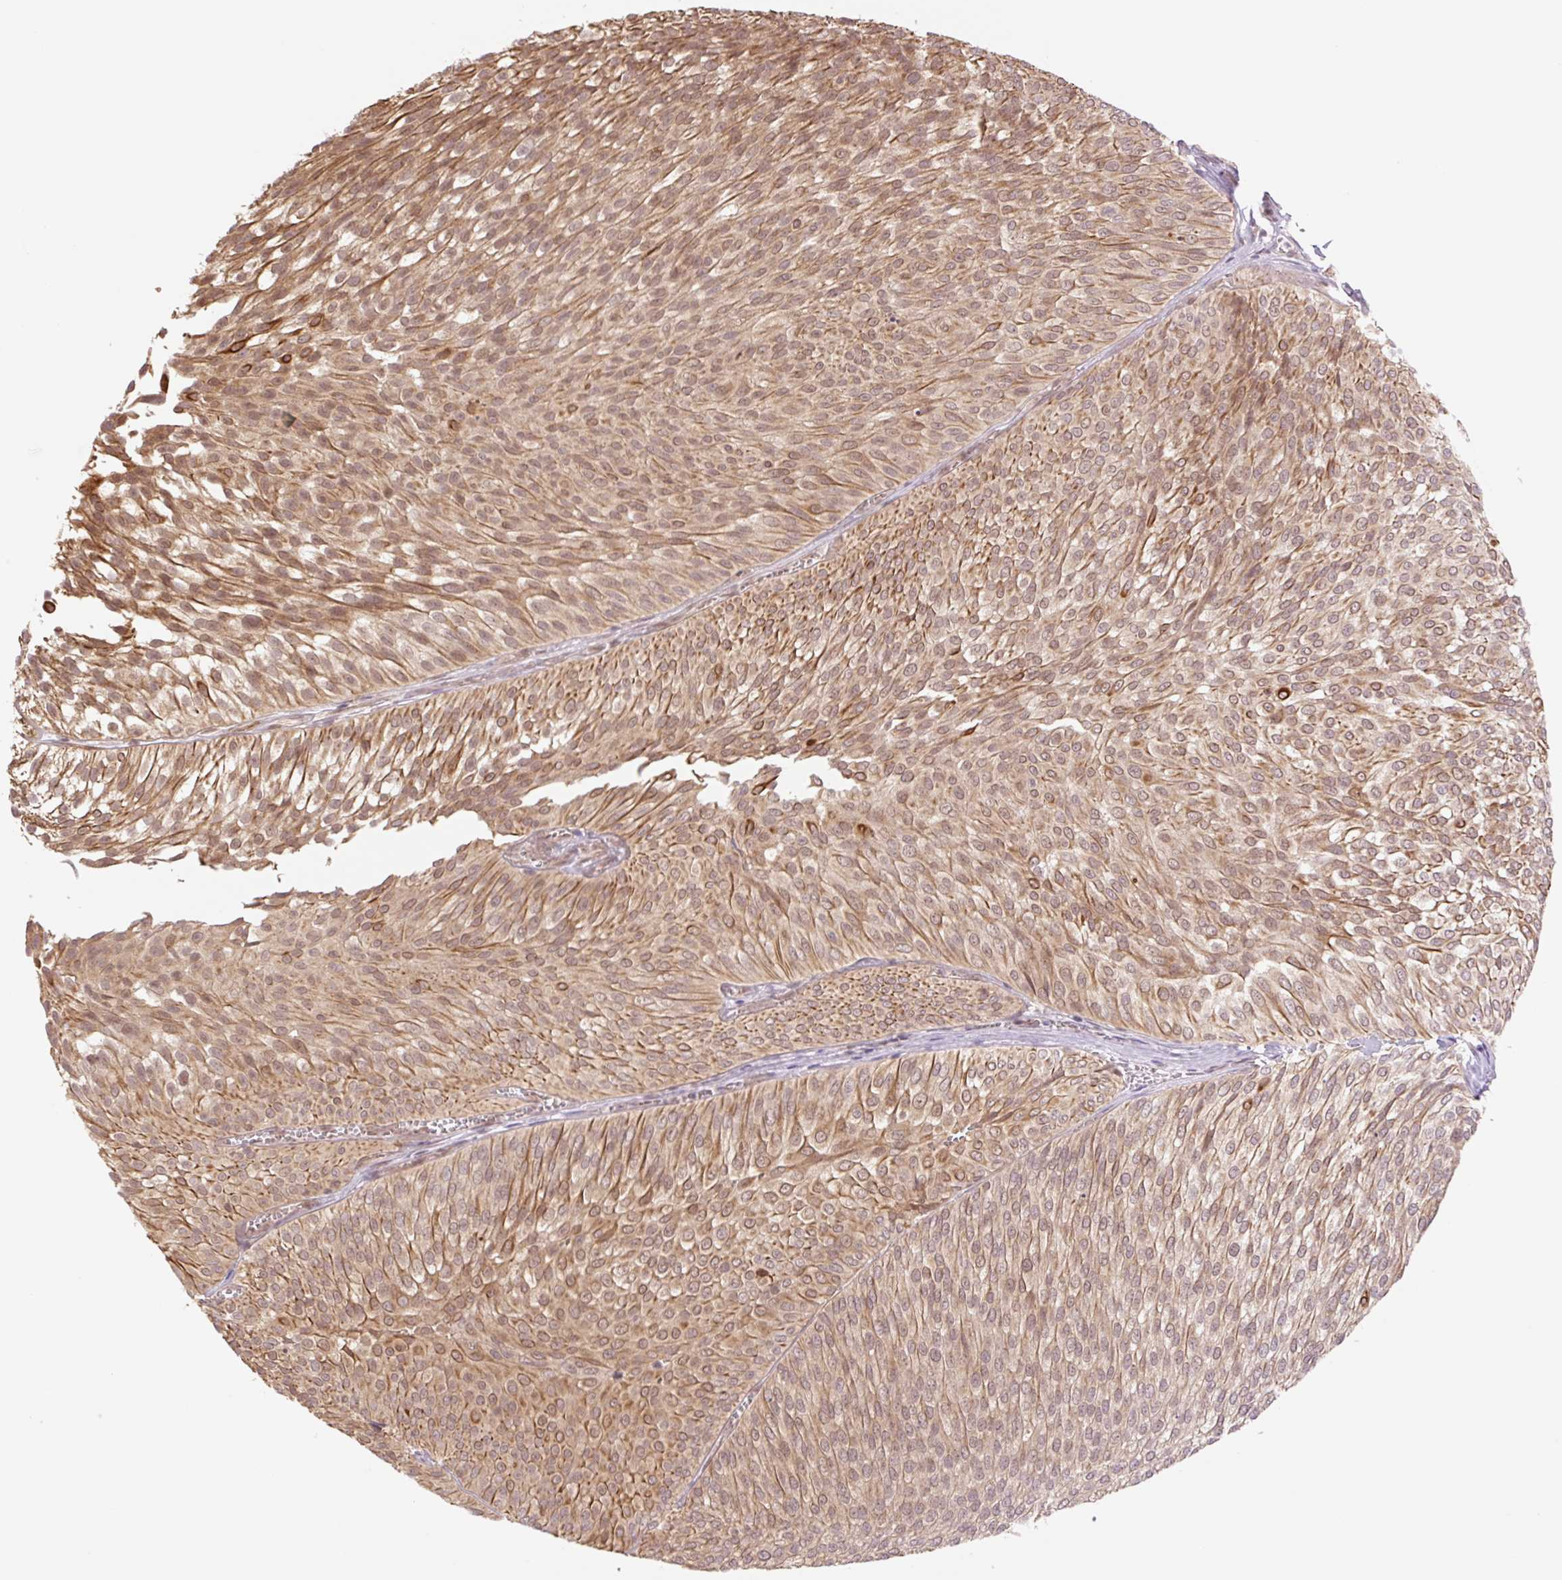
{"staining": {"intensity": "moderate", "quantity": ">75%", "location": "cytoplasmic/membranous"}, "tissue": "urothelial cancer", "cell_type": "Tumor cells", "image_type": "cancer", "snomed": [{"axis": "morphology", "description": "Urothelial carcinoma, Low grade"}, {"axis": "topography", "description": "Urinary bladder"}], "caption": "Protein staining demonstrates moderate cytoplasmic/membranous expression in approximately >75% of tumor cells in urothelial cancer.", "gene": "YJU2B", "patient": {"sex": "male", "age": 91}}